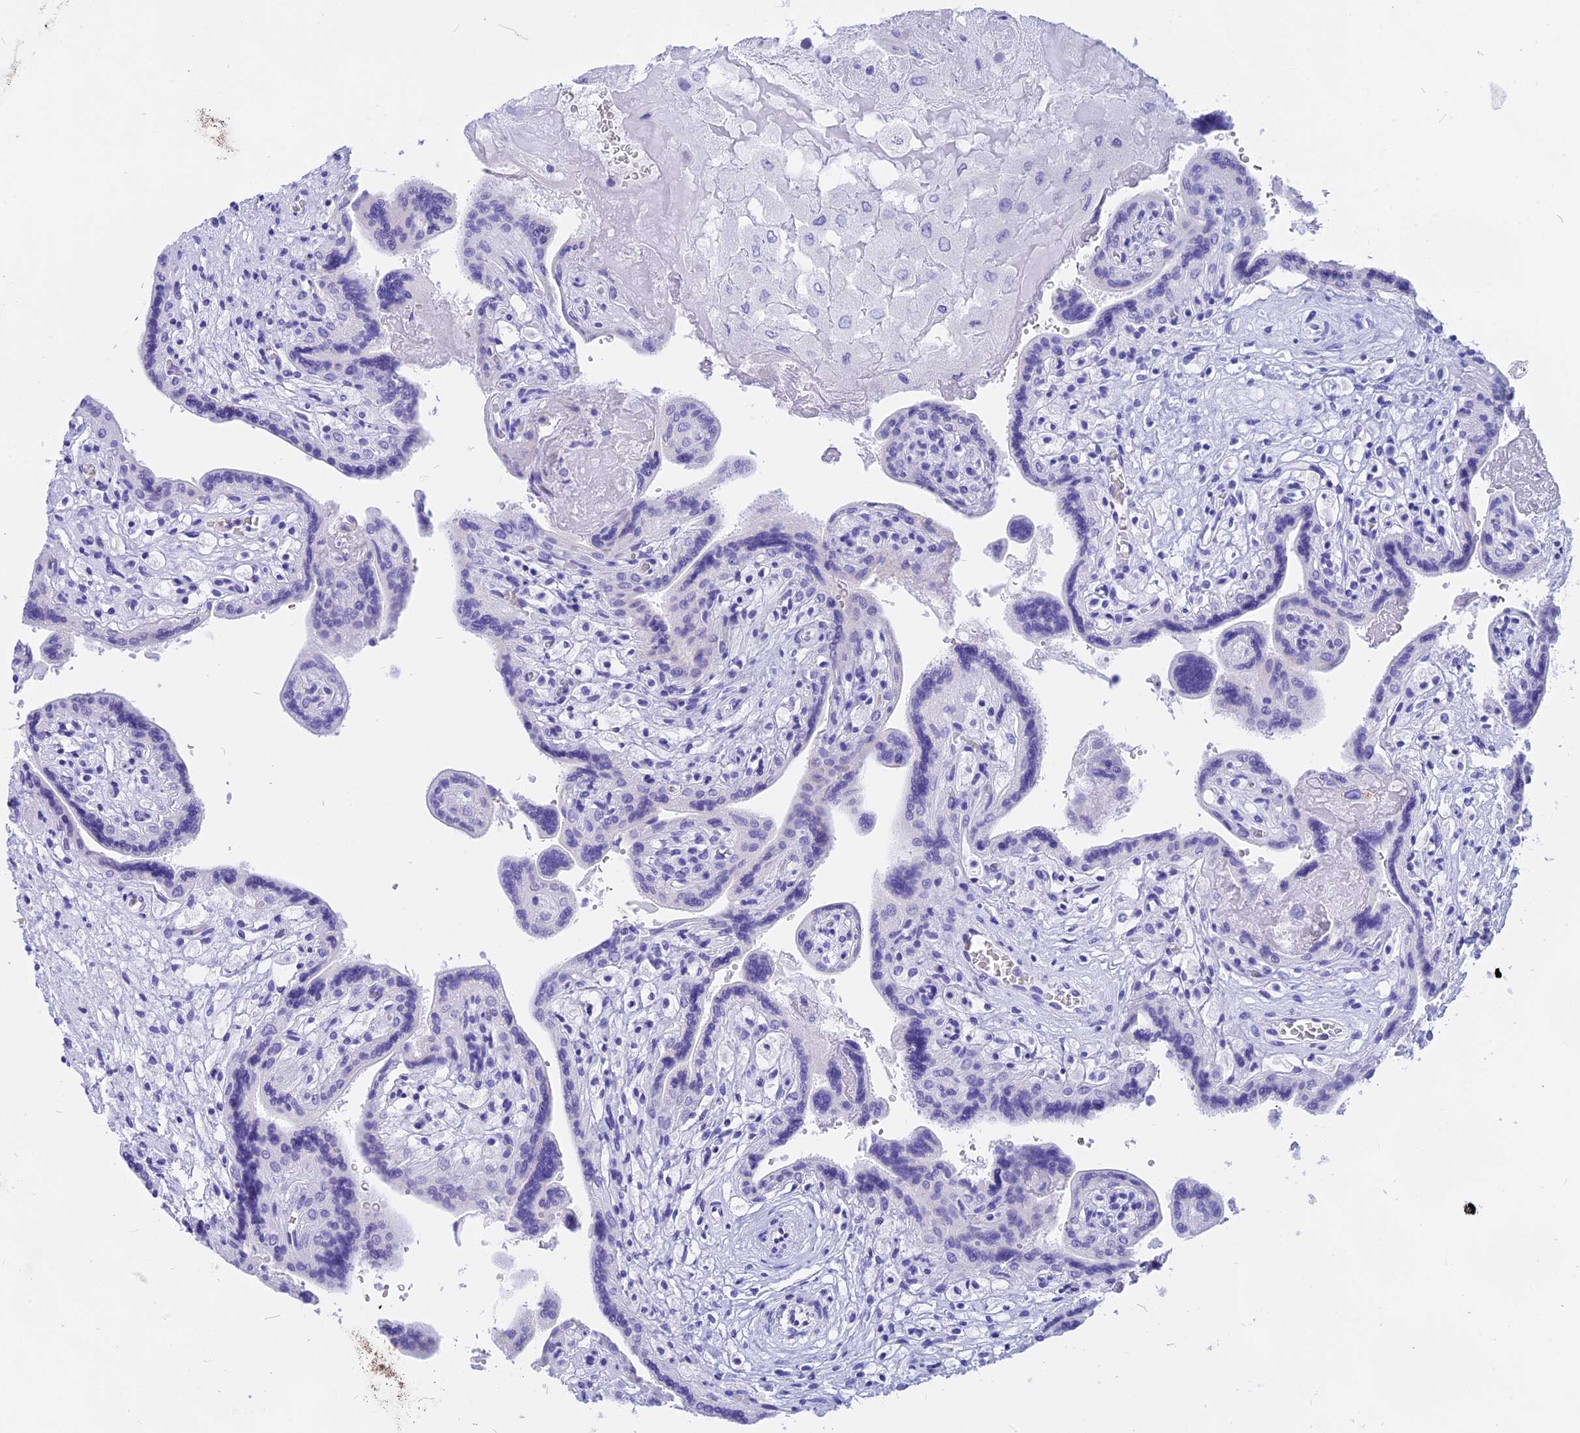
{"staining": {"intensity": "negative", "quantity": "none", "location": "none"}, "tissue": "placenta", "cell_type": "Decidual cells", "image_type": "normal", "snomed": [{"axis": "morphology", "description": "Normal tissue, NOS"}, {"axis": "topography", "description": "Placenta"}], "caption": "Placenta was stained to show a protein in brown. There is no significant staining in decidual cells. (DAB IHC with hematoxylin counter stain).", "gene": "ISCA1", "patient": {"sex": "female", "age": 37}}